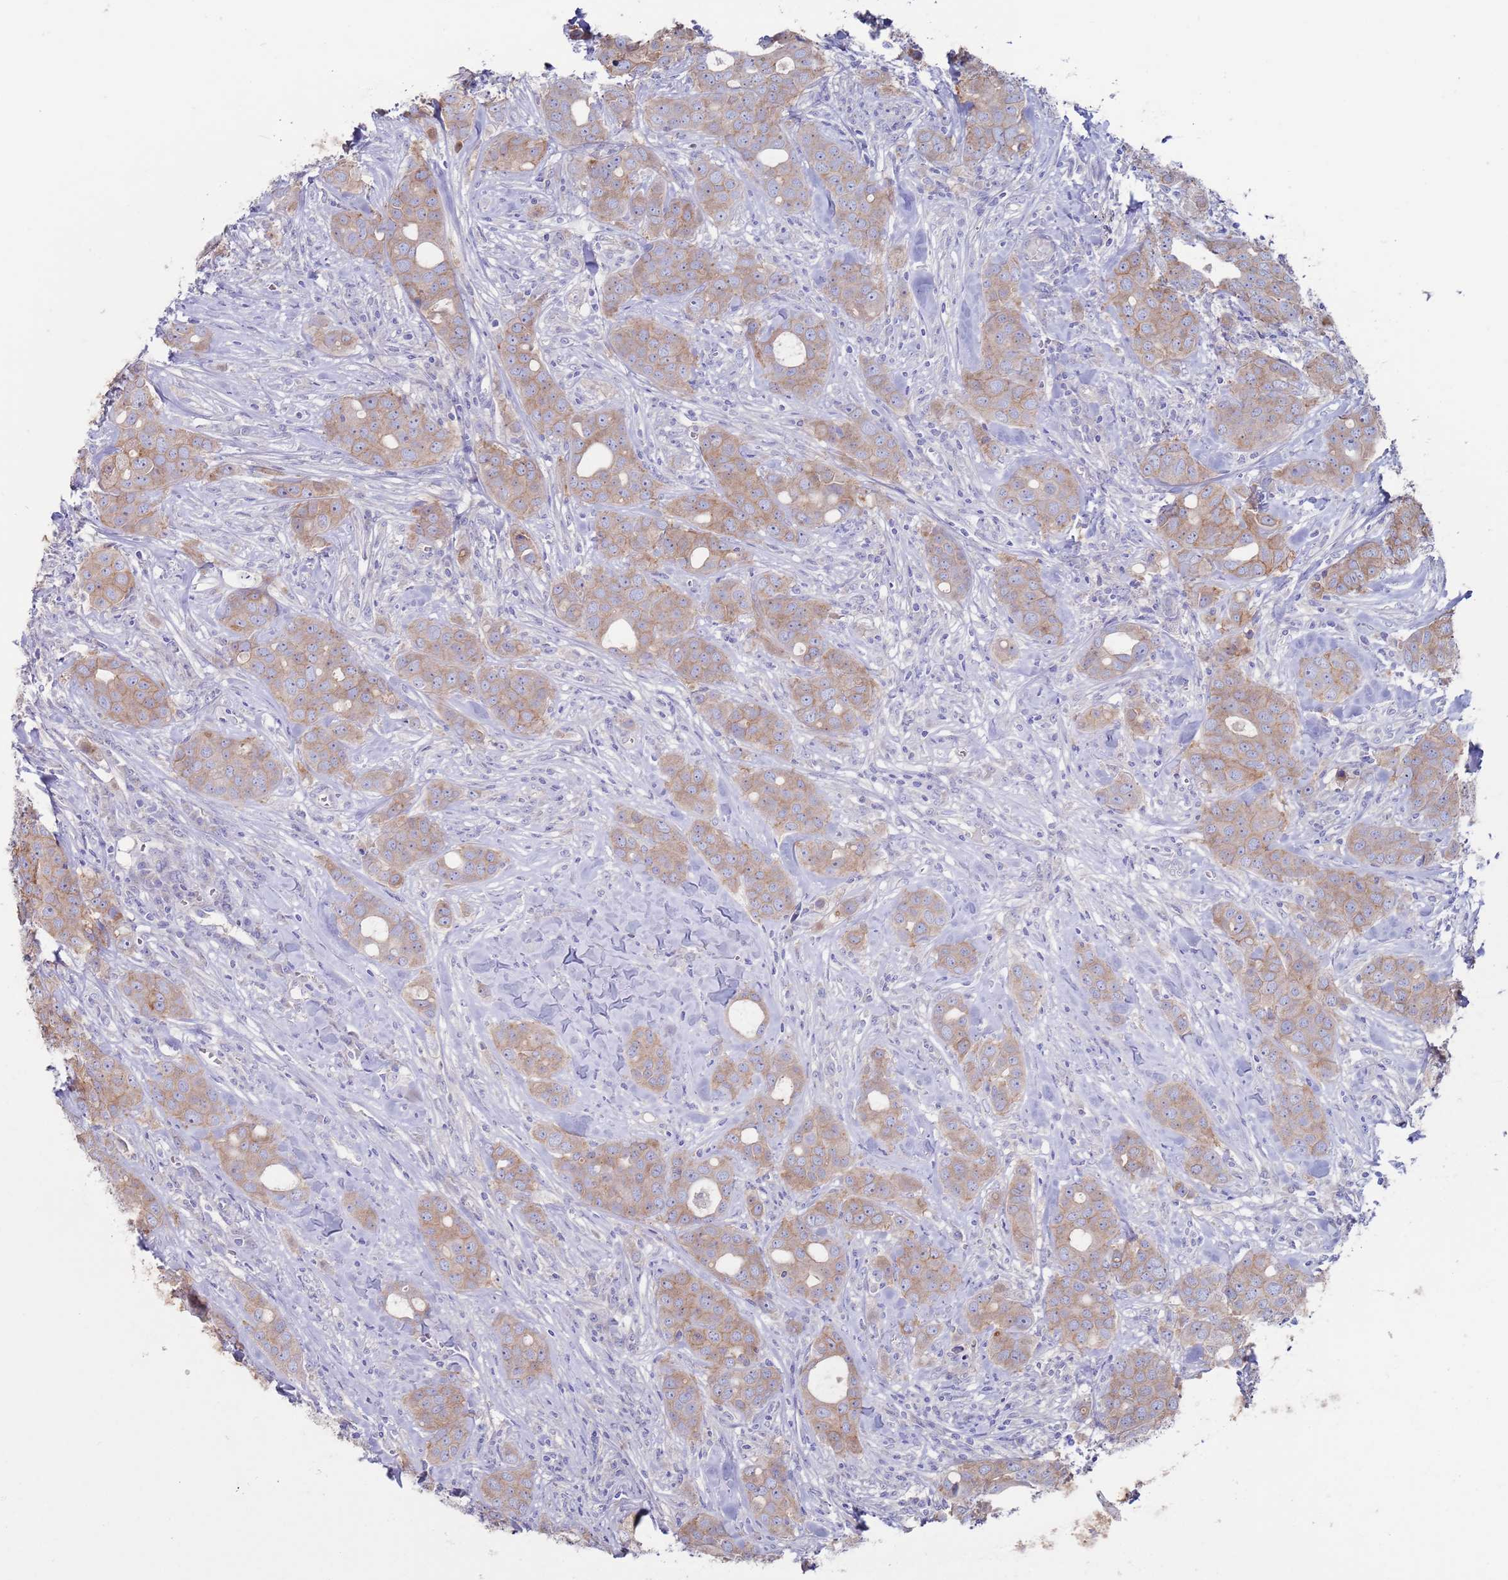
{"staining": {"intensity": "moderate", "quantity": ">75%", "location": "cytoplasmic/membranous"}, "tissue": "breast cancer", "cell_type": "Tumor cells", "image_type": "cancer", "snomed": [{"axis": "morphology", "description": "Duct carcinoma"}, {"axis": "topography", "description": "Breast"}], "caption": "Immunohistochemistry (IHC) of human breast cancer exhibits medium levels of moderate cytoplasmic/membranous expression in about >75% of tumor cells.", "gene": "KRTCAP3", "patient": {"sex": "female", "age": 43}}